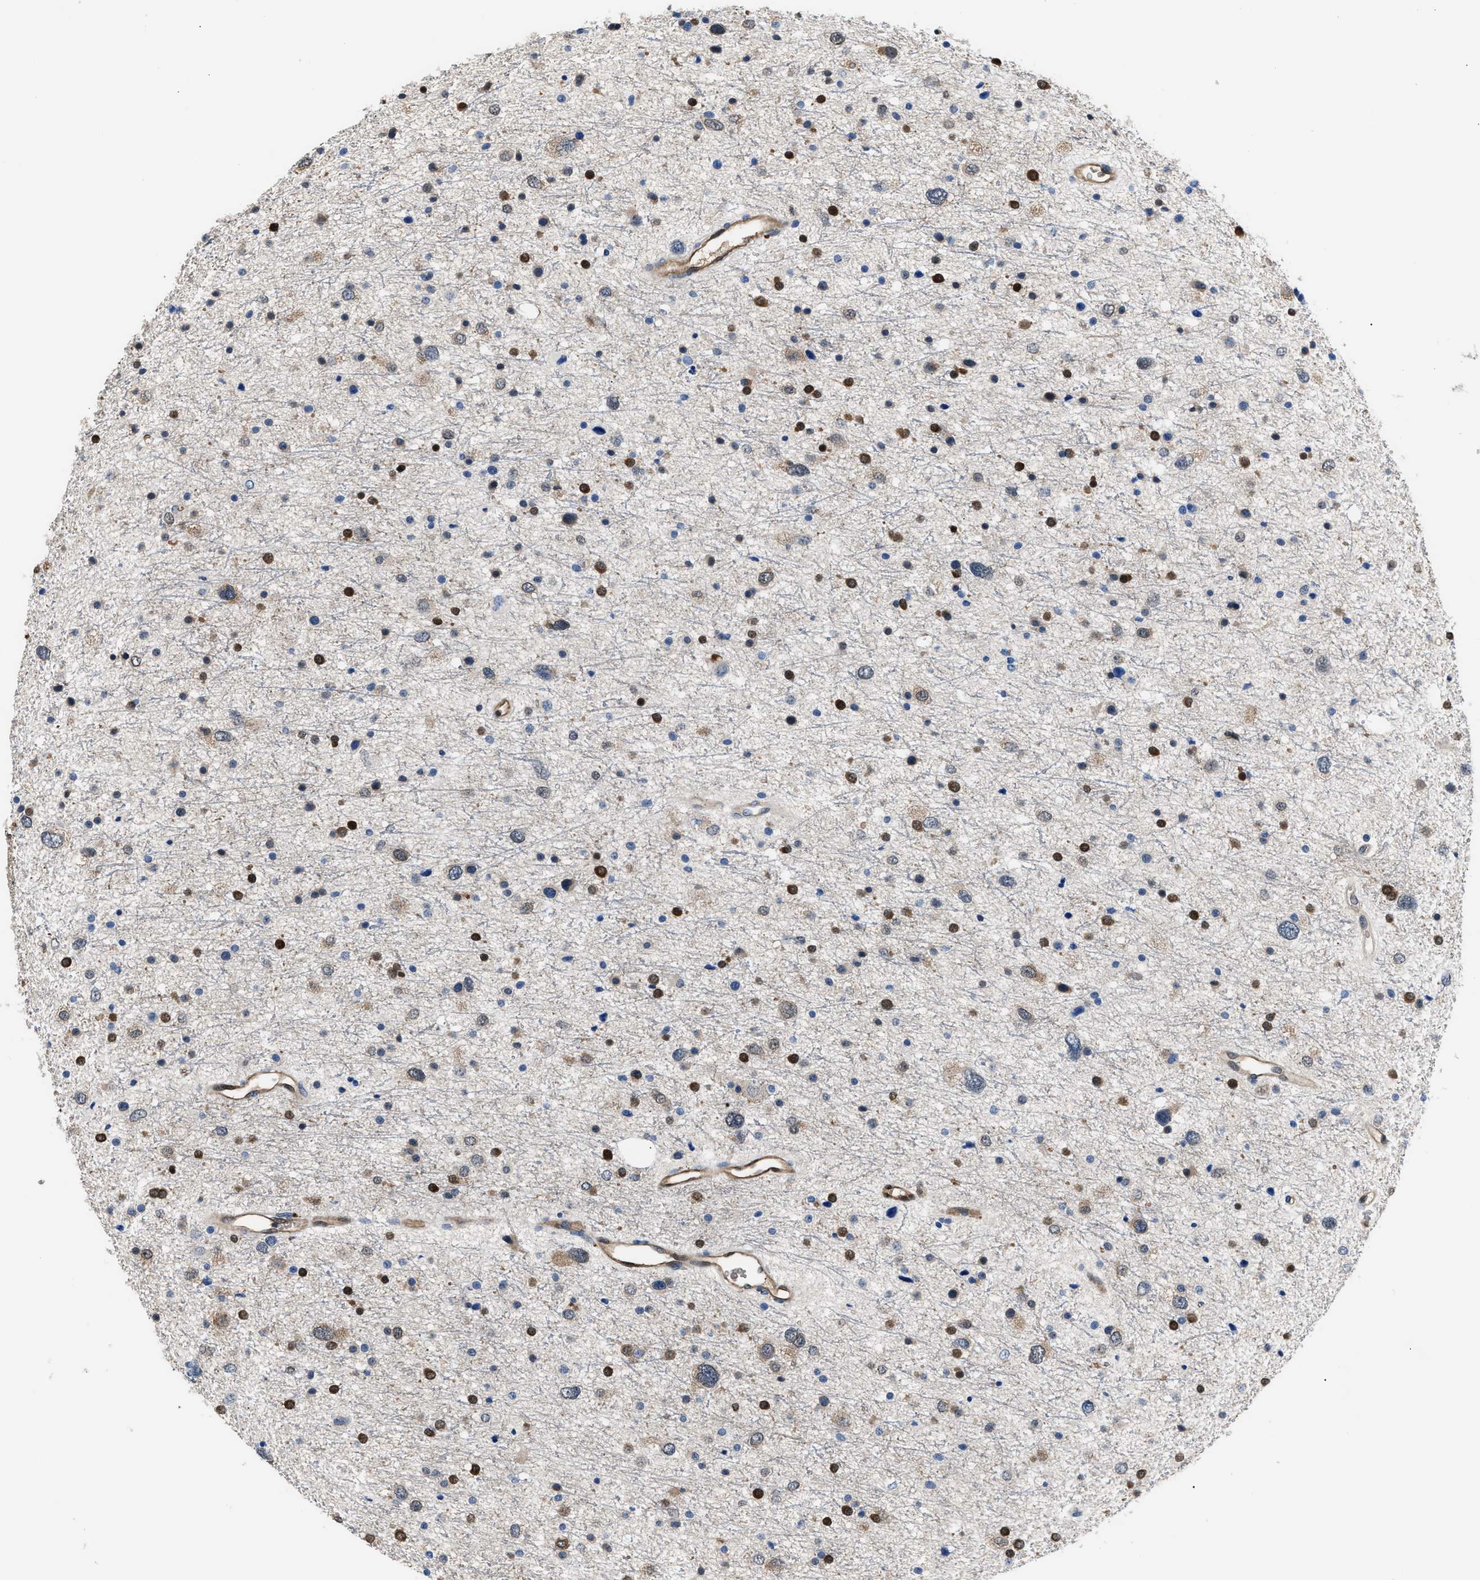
{"staining": {"intensity": "strong", "quantity": "25%-75%", "location": "nuclear"}, "tissue": "glioma", "cell_type": "Tumor cells", "image_type": "cancer", "snomed": [{"axis": "morphology", "description": "Glioma, malignant, Low grade"}, {"axis": "topography", "description": "Brain"}], "caption": "Protein expression analysis of human low-grade glioma (malignant) reveals strong nuclear expression in about 25%-75% of tumor cells.", "gene": "PPA1", "patient": {"sex": "female", "age": 37}}